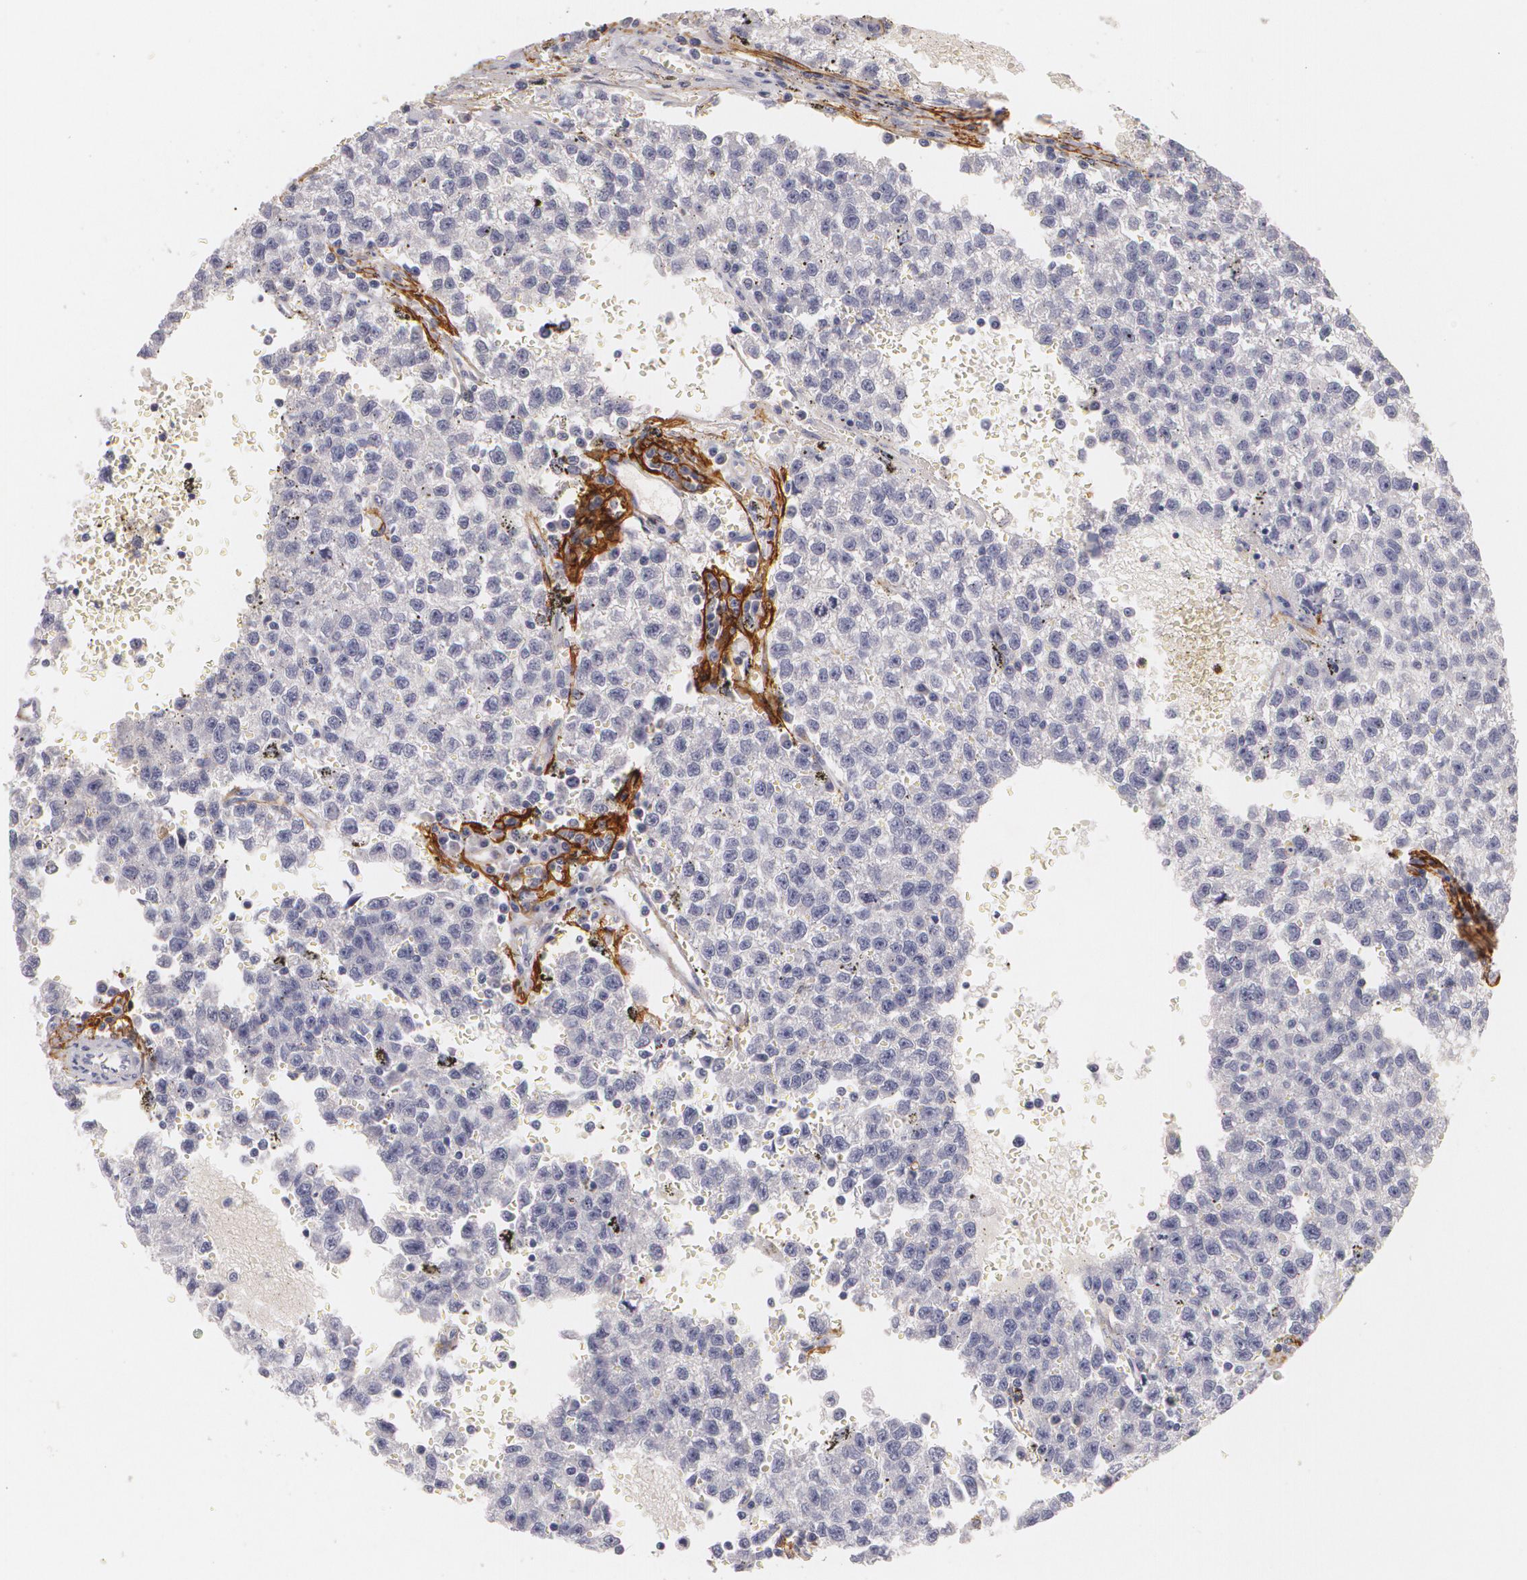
{"staining": {"intensity": "negative", "quantity": "none", "location": "none"}, "tissue": "testis cancer", "cell_type": "Tumor cells", "image_type": "cancer", "snomed": [{"axis": "morphology", "description": "Seminoma, NOS"}, {"axis": "topography", "description": "Testis"}], "caption": "The image demonstrates no significant expression in tumor cells of testis cancer (seminoma).", "gene": "NGFR", "patient": {"sex": "male", "age": 35}}